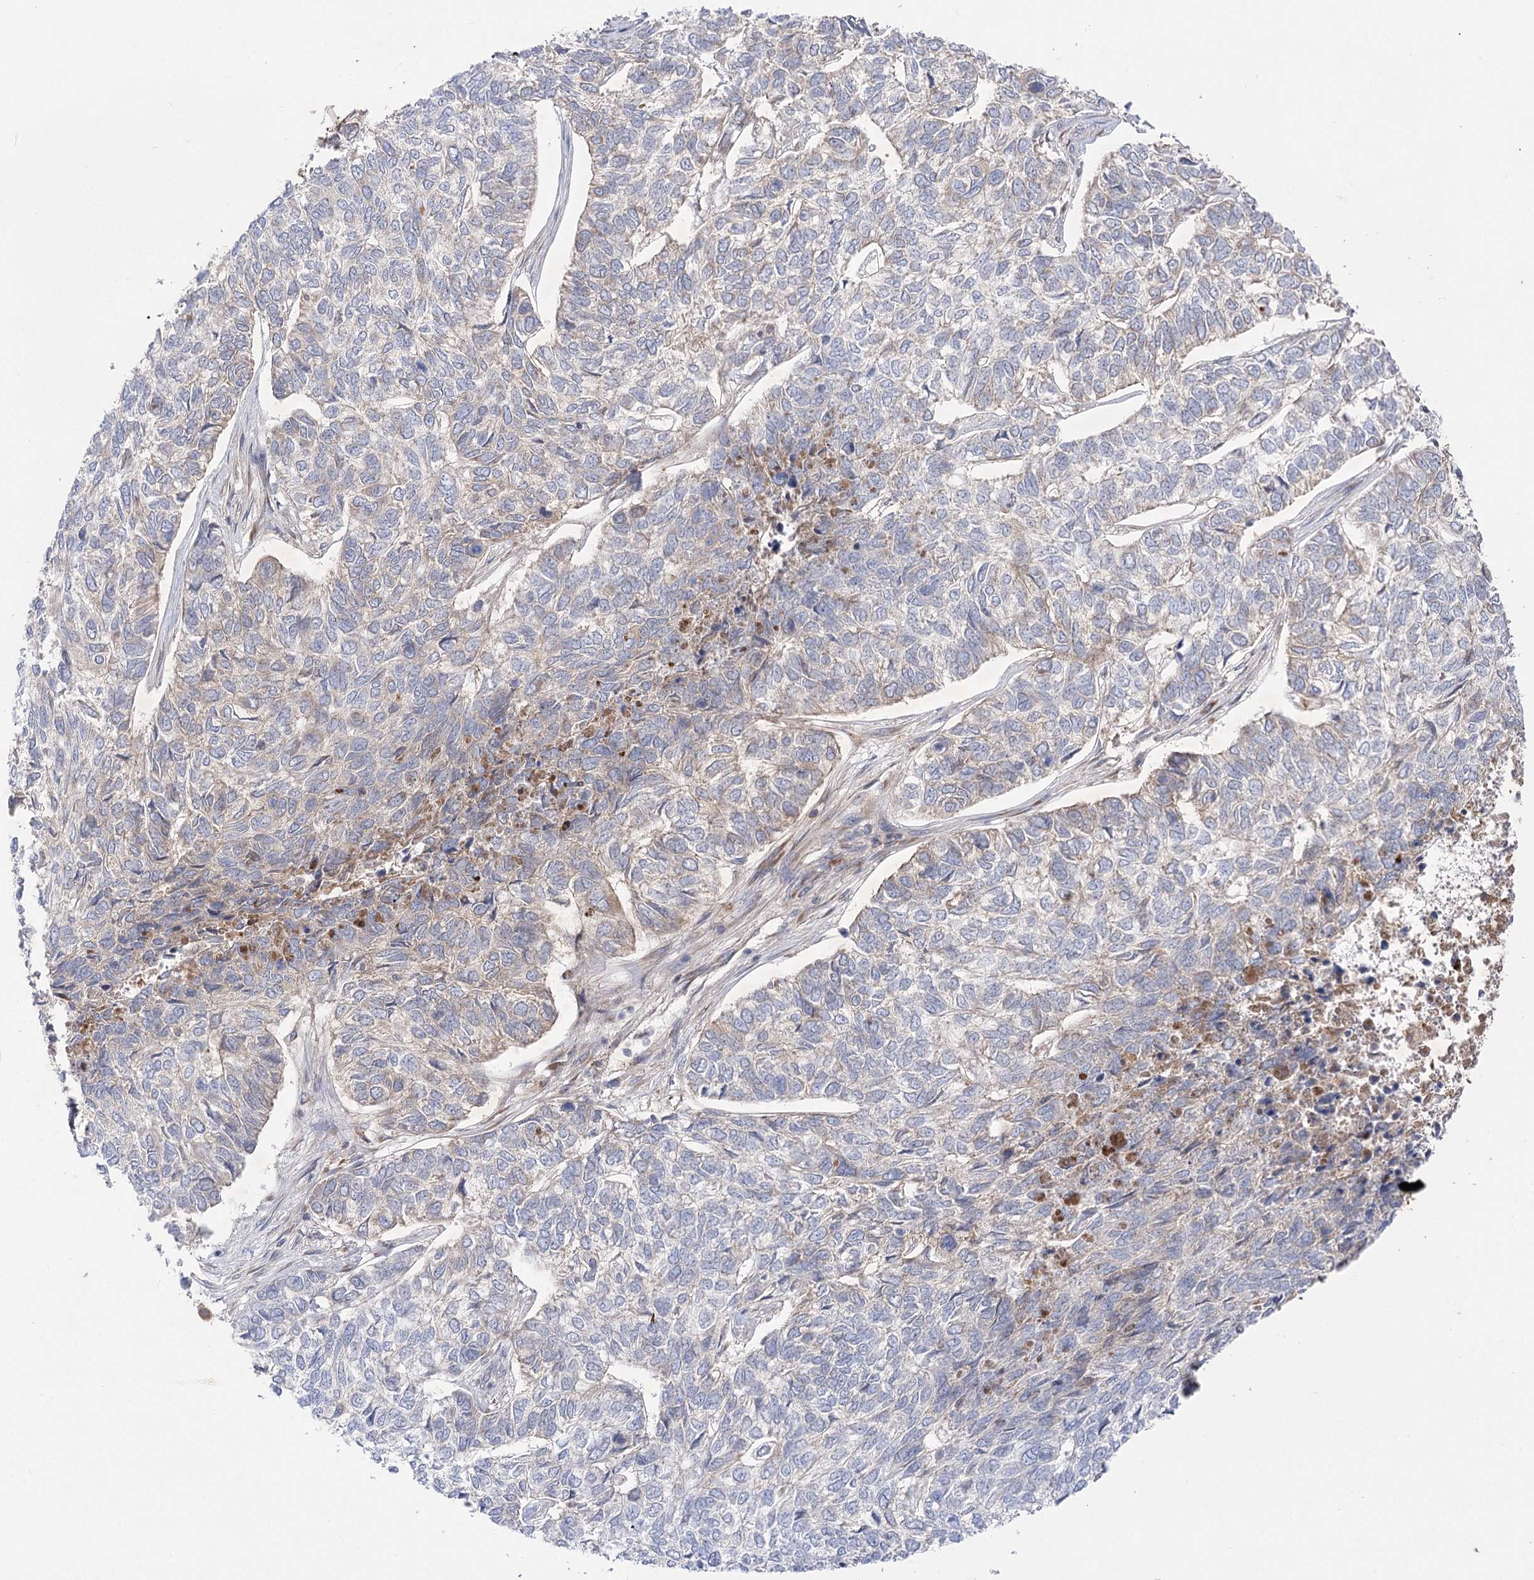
{"staining": {"intensity": "weak", "quantity": "<25%", "location": "cytoplasmic/membranous"}, "tissue": "skin cancer", "cell_type": "Tumor cells", "image_type": "cancer", "snomed": [{"axis": "morphology", "description": "Basal cell carcinoma"}, {"axis": "topography", "description": "Skin"}], "caption": "The micrograph exhibits no staining of tumor cells in skin cancer (basal cell carcinoma).", "gene": "GBF1", "patient": {"sex": "female", "age": 65}}